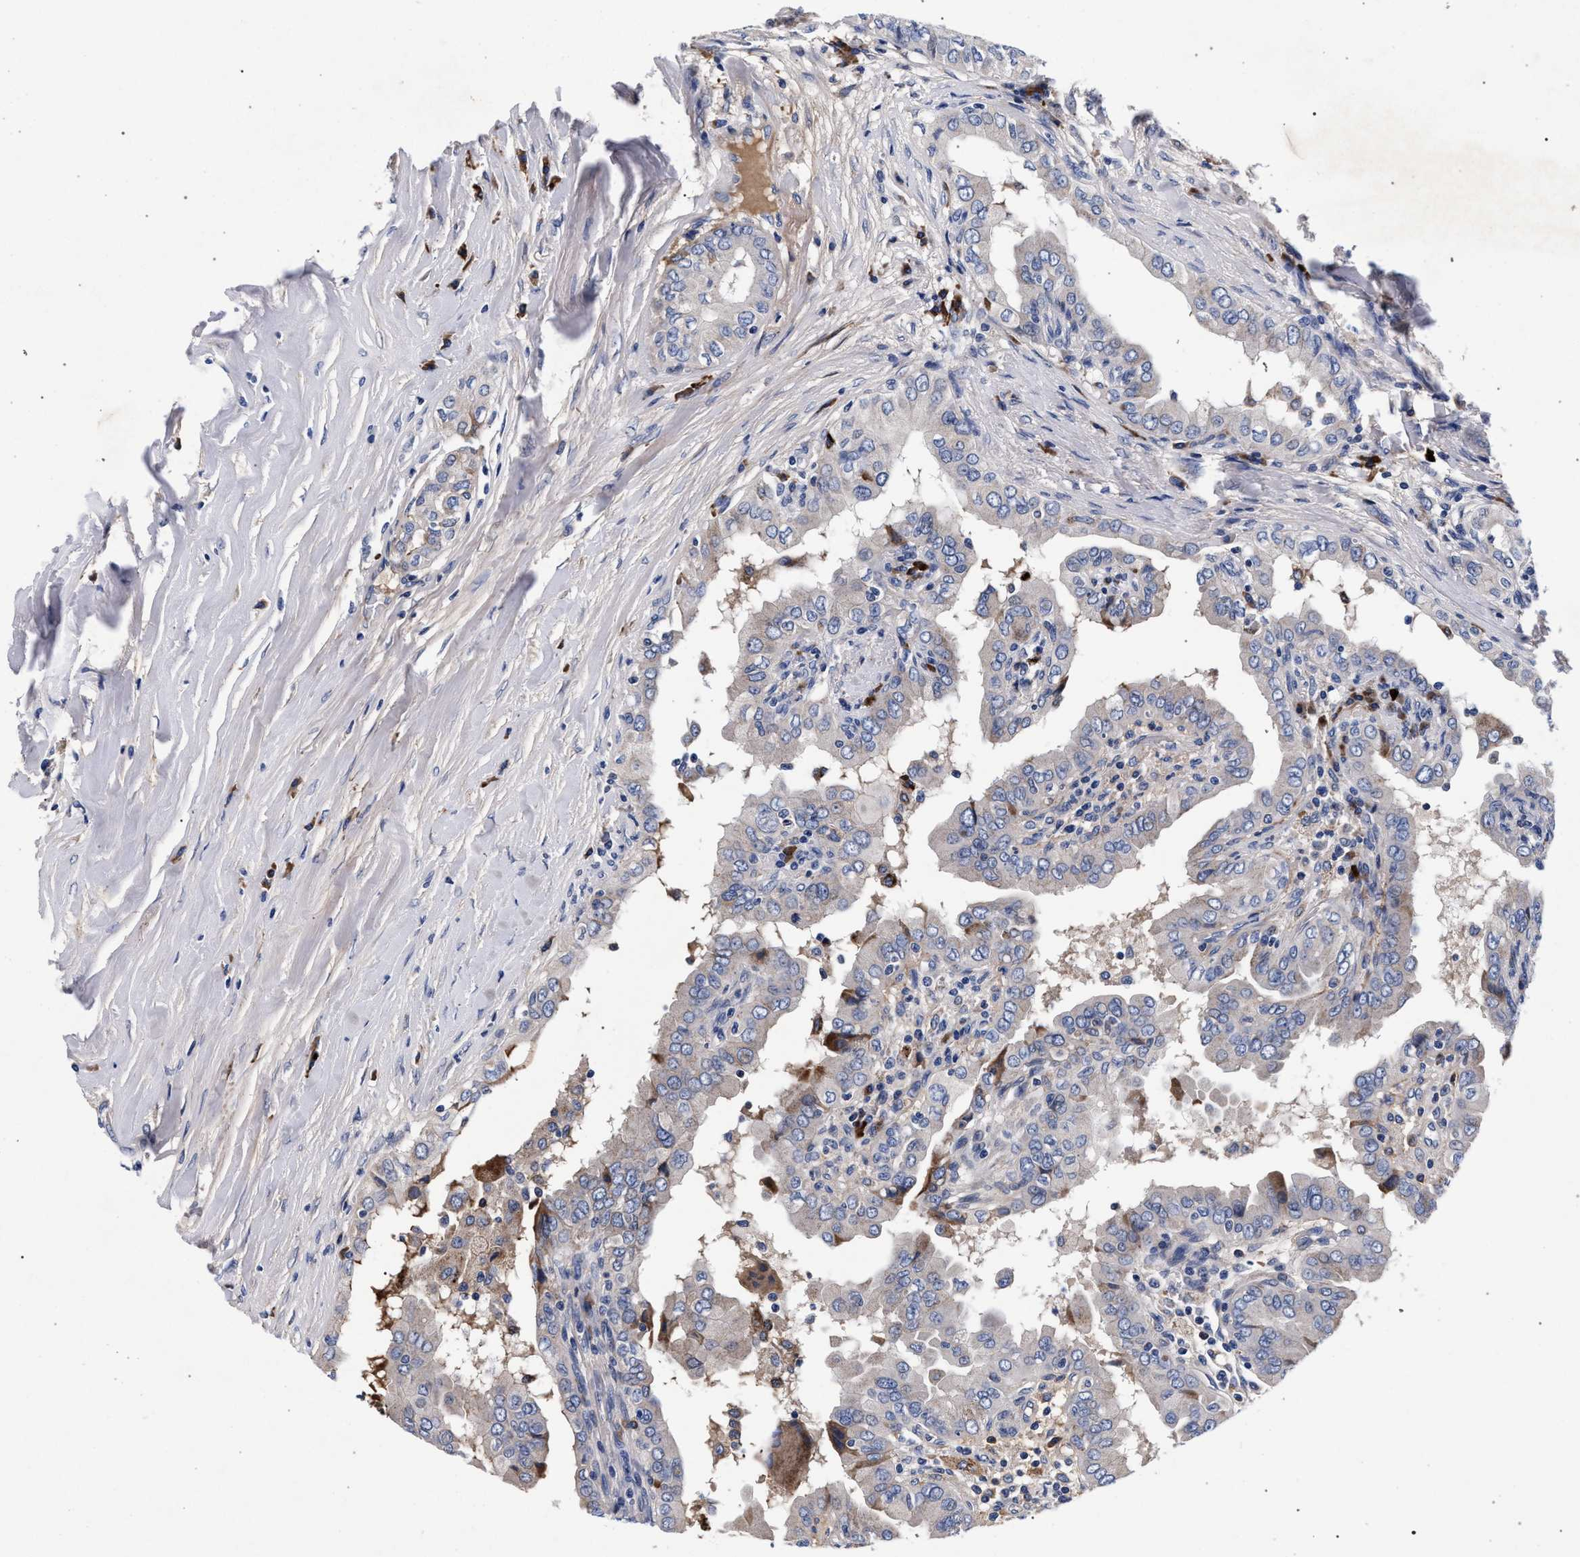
{"staining": {"intensity": "negative", "quantity": "none", "location": "none"}, "tissue": "thyroid cancer", "cell_type": "Tumor cells", "image_type": "cancer", "snomed": [{"axis": "morphology", "description": "Papillary adenocarcinoma, NOS"}, {"axis": "topography", "description": "Thyroid gland"}], "caption": "The immunohistochemistry (IHC) histopathology image has no significant expression in tumor cells of papillary adenocarcinoma (thyroid) tissue. (Immunohistochemistry, brightfield microscopy, high magnification).", "gene": "ACOX1", "patient": {"sex": "male", "age": 33}}